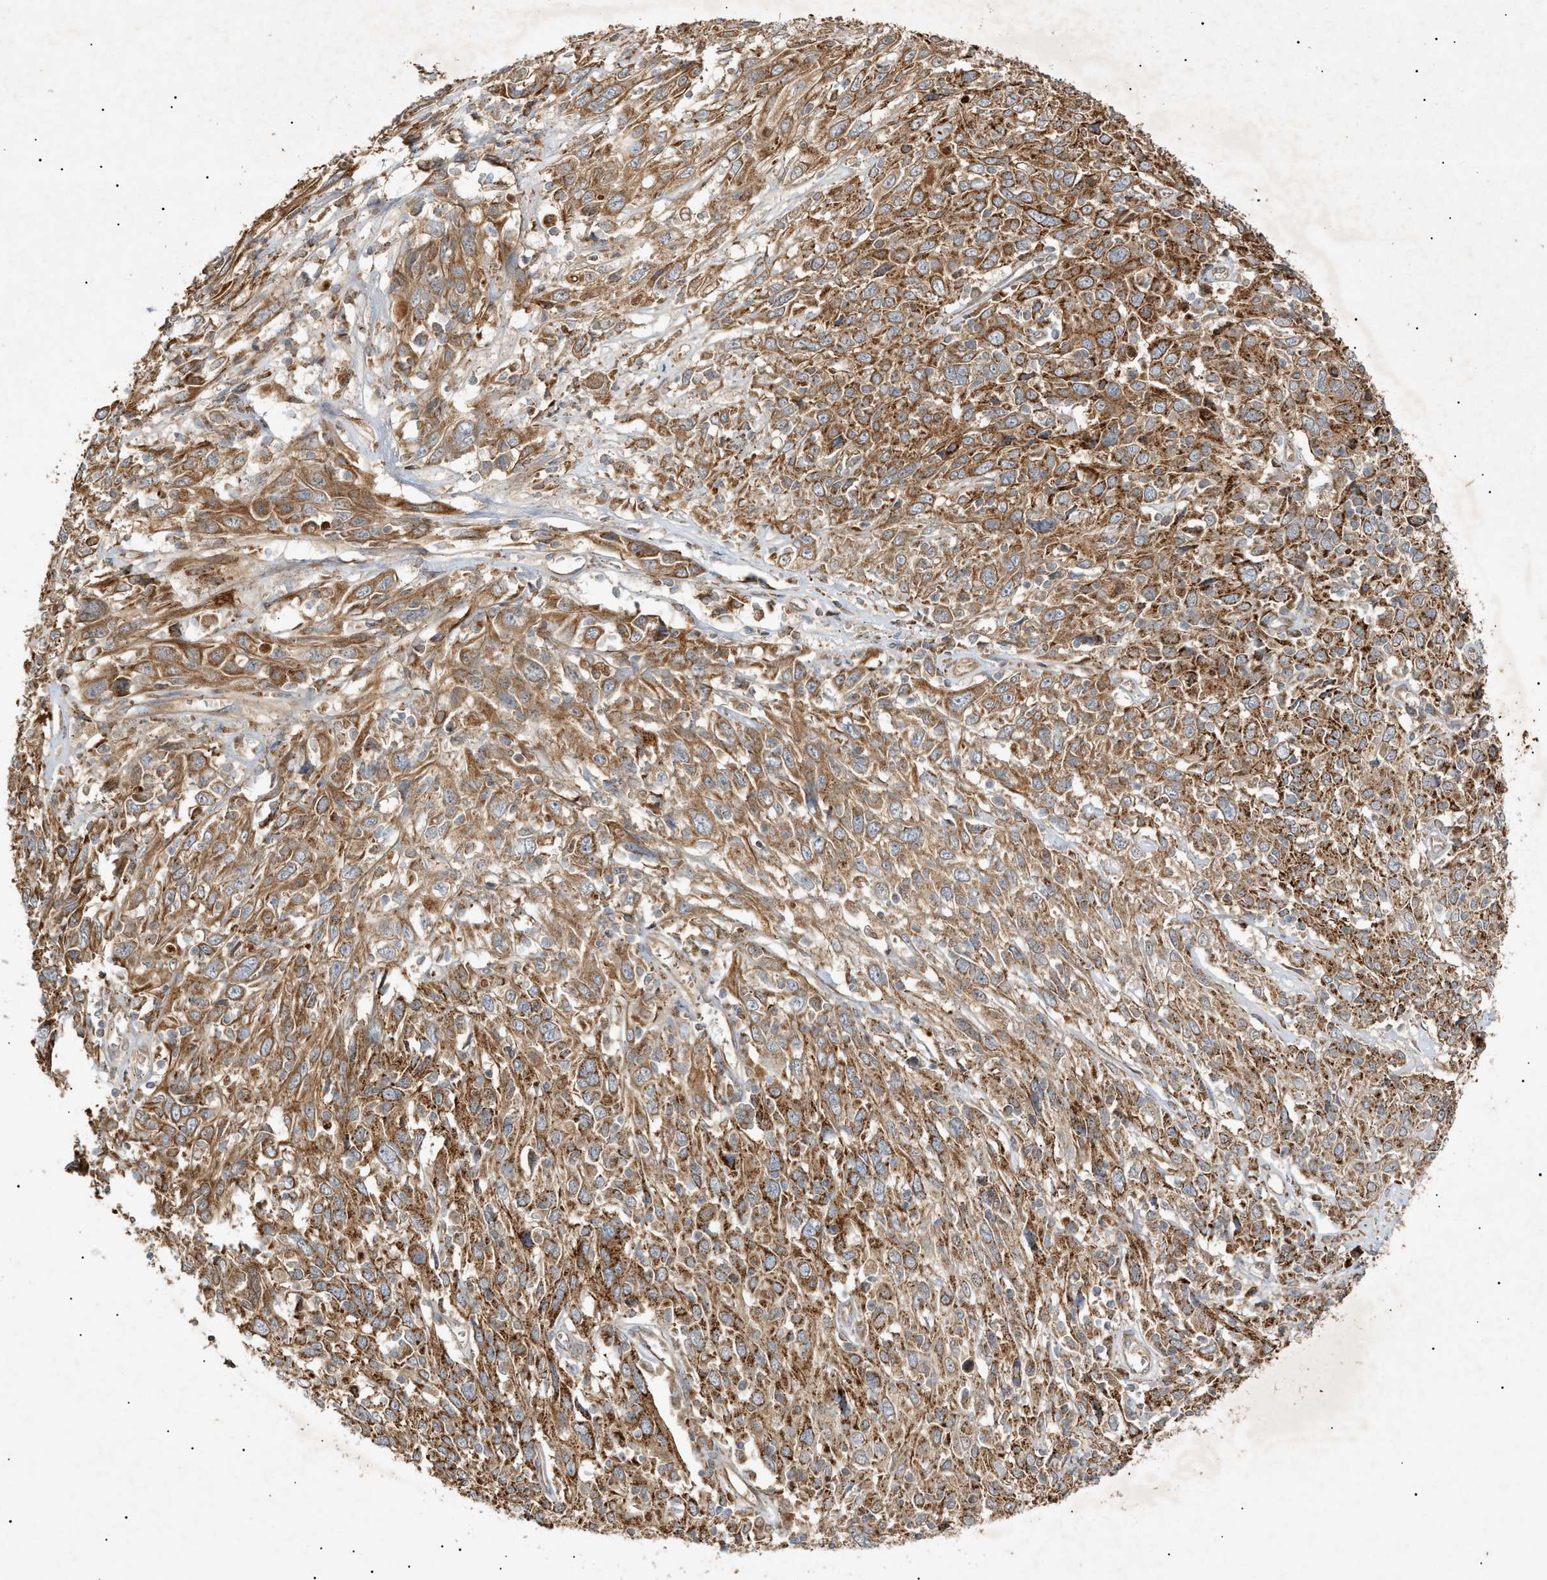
{"staining": {"intensity": "moderate", "quantity": ">75%", "location": "cytoplasmic/membranous"}, "tissue": "cervical cancer", "cell_type": "Tumor cells", "image_type": "cancer", "snomed": [{"axis": "morphology", "description": "Squamous cell carcinoma, NOS"}, {"axis": "topography", "description": "Cervix"}], "caption": "A high-resolution image shows immunohistochemistry (IHC) staining of cervical cancer (squamous cell carcinoma), which displays moderate cytoplasmic/membranous positivity in about >75% of tumor cells.", "gene": "MTCH1", "patient": {"sex": "female", "age": 46}}